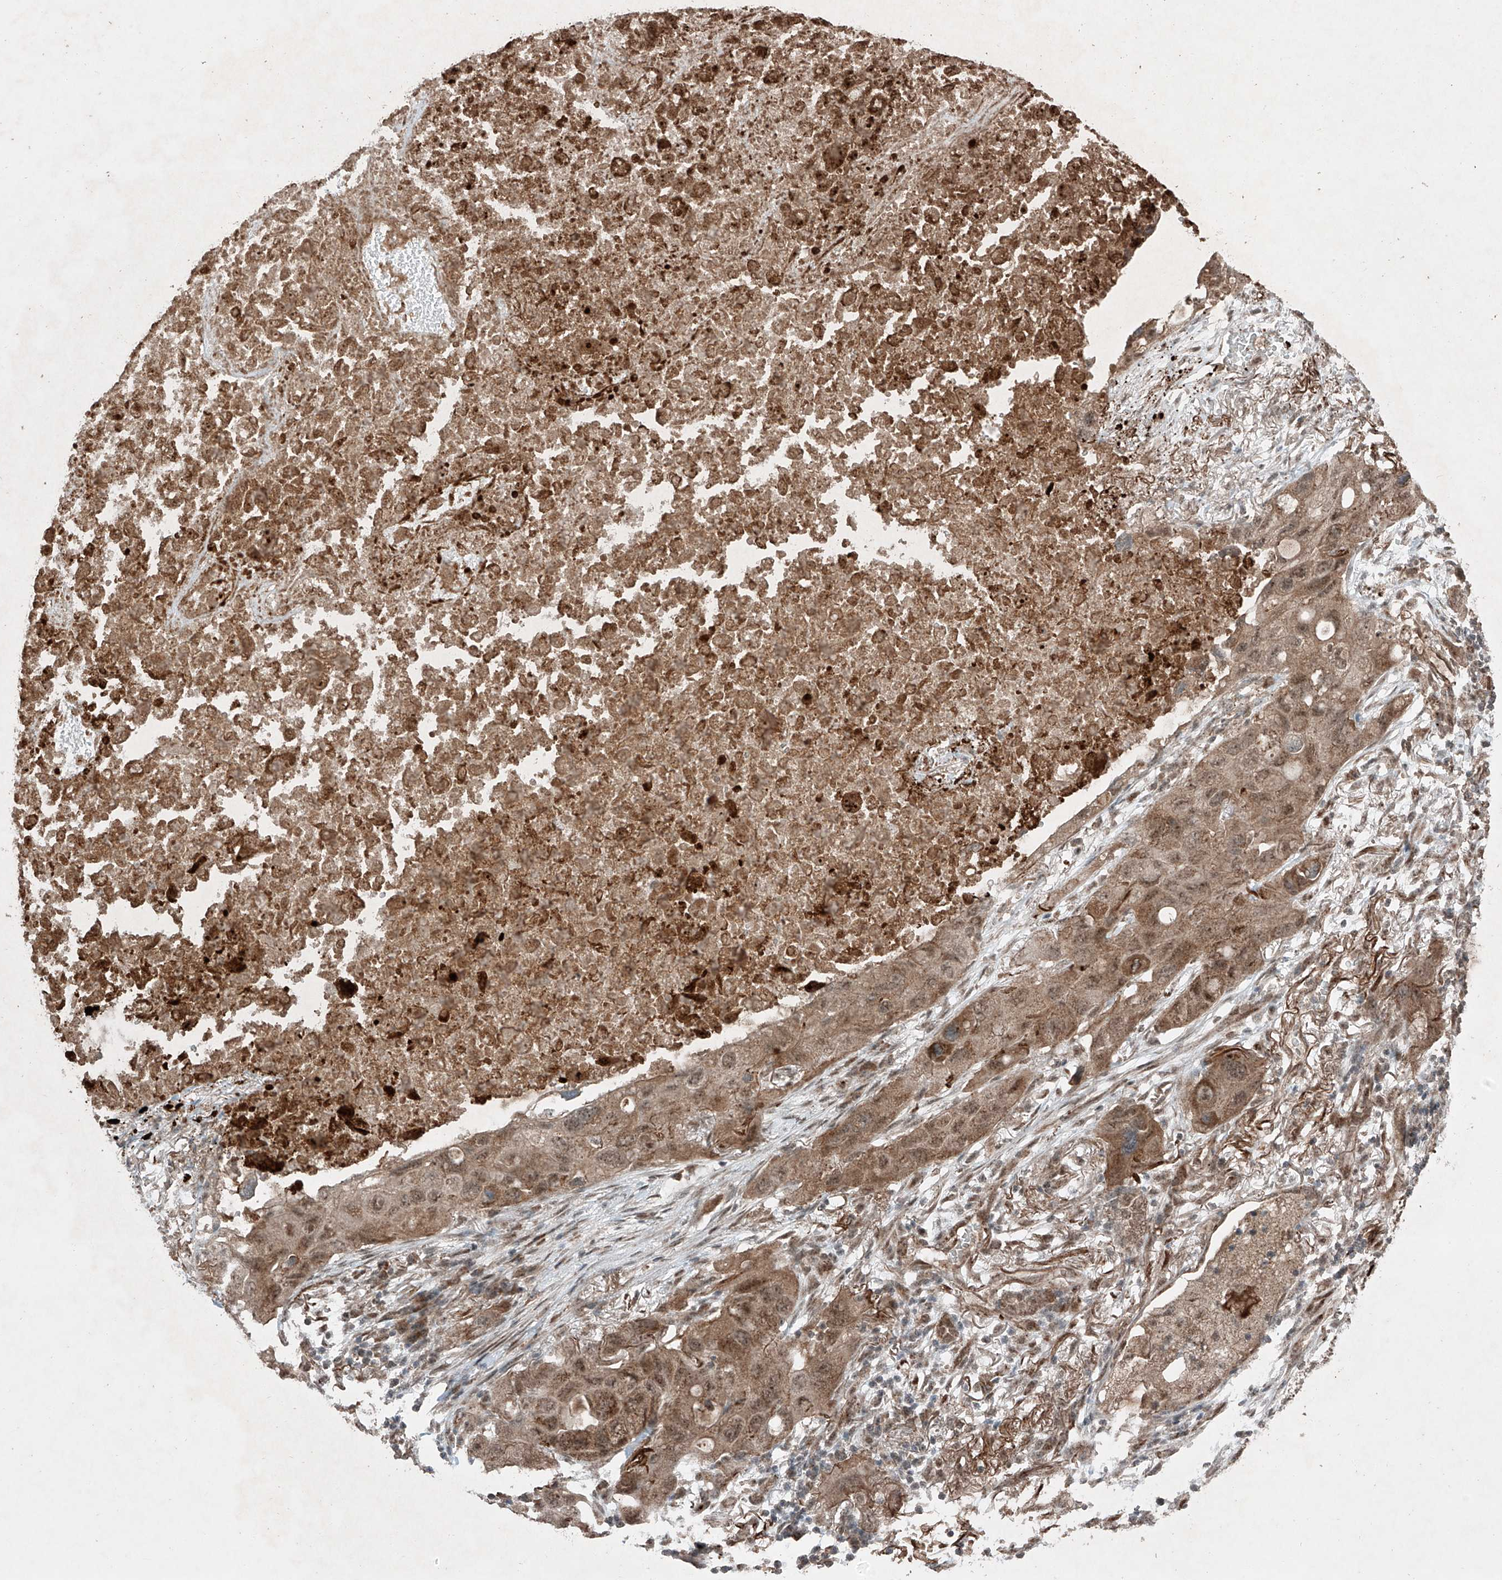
{"staining": {"intensity": "moderate", "quantity": ">75%", "location": "cytoplasmic/membranous,nuclear"}, "tissue": "lung cancer", "cell_type": "Tumor cells", "image_type": "cancer", "snomed": [{"axis": "morphology", "description": "Squamous cell carcinoma, NOS"}, {"axis": "topography", "description": "Lung"}], "caption": "Lung squamous cell carcinoma stained for a protein displays moderate cytoplasmic/membranous and nuclear positivity in tumor cells.", "gene": "ZNF620", "patient": {"sex": "female", "age": 73}}